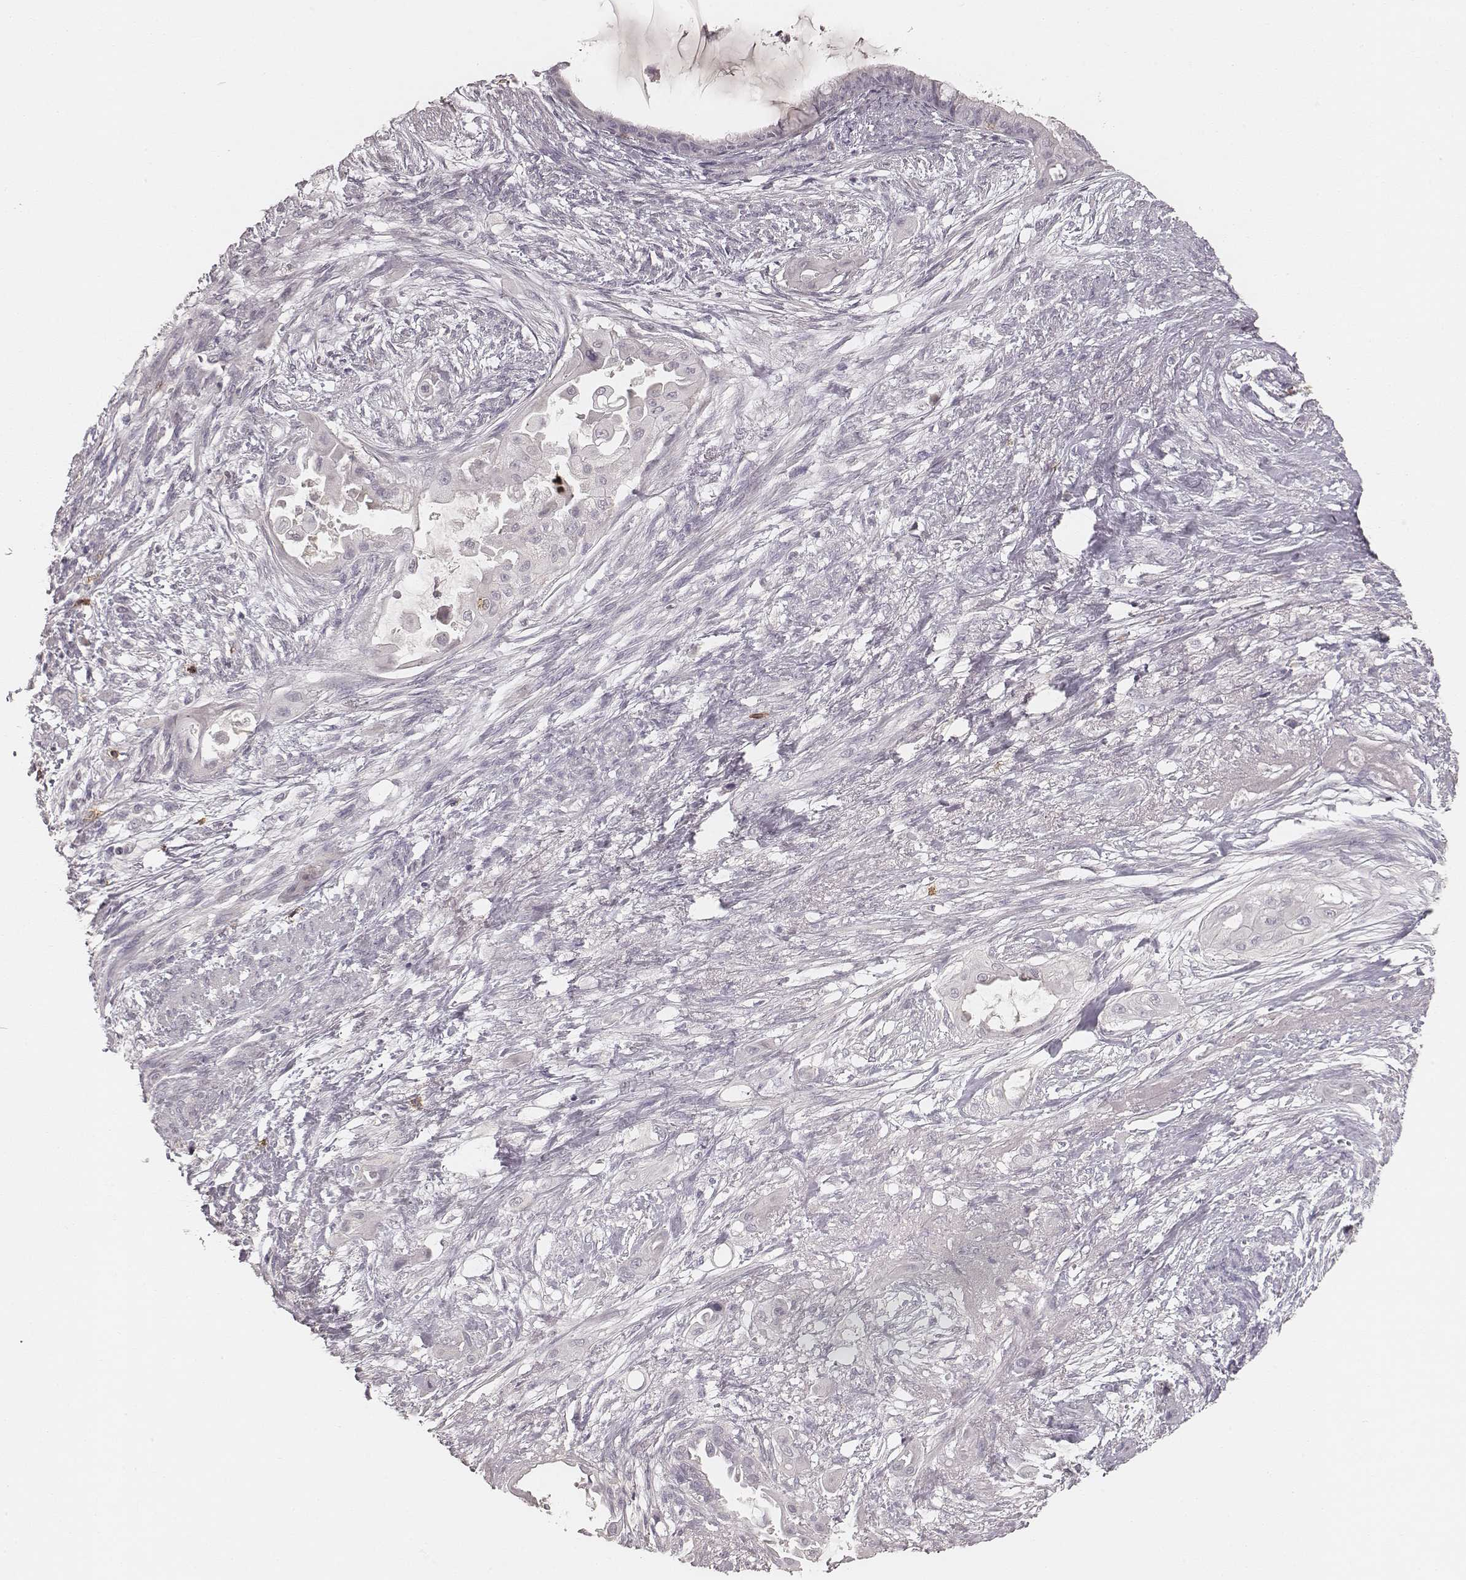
{"staining": {"intensity": "negative", "quantity": "none", "location": "none"}, "tissue": "endometrial cancer", "cell_type": "Tumor cells", "image_type": "cancer", "snomed": [{"axis": "morphology", "description": "Adenocarcinoma, NOS"}, {"axis": "topography", "description": "Endometrium"}], "caption": "IHC micrograph of adenocarcinoma (endometrial) stained for a protein (brown), which demonstrates no expression in tumor cells.", "gene": "CD8A", "patient": {"sex": "female", "age": 86}}